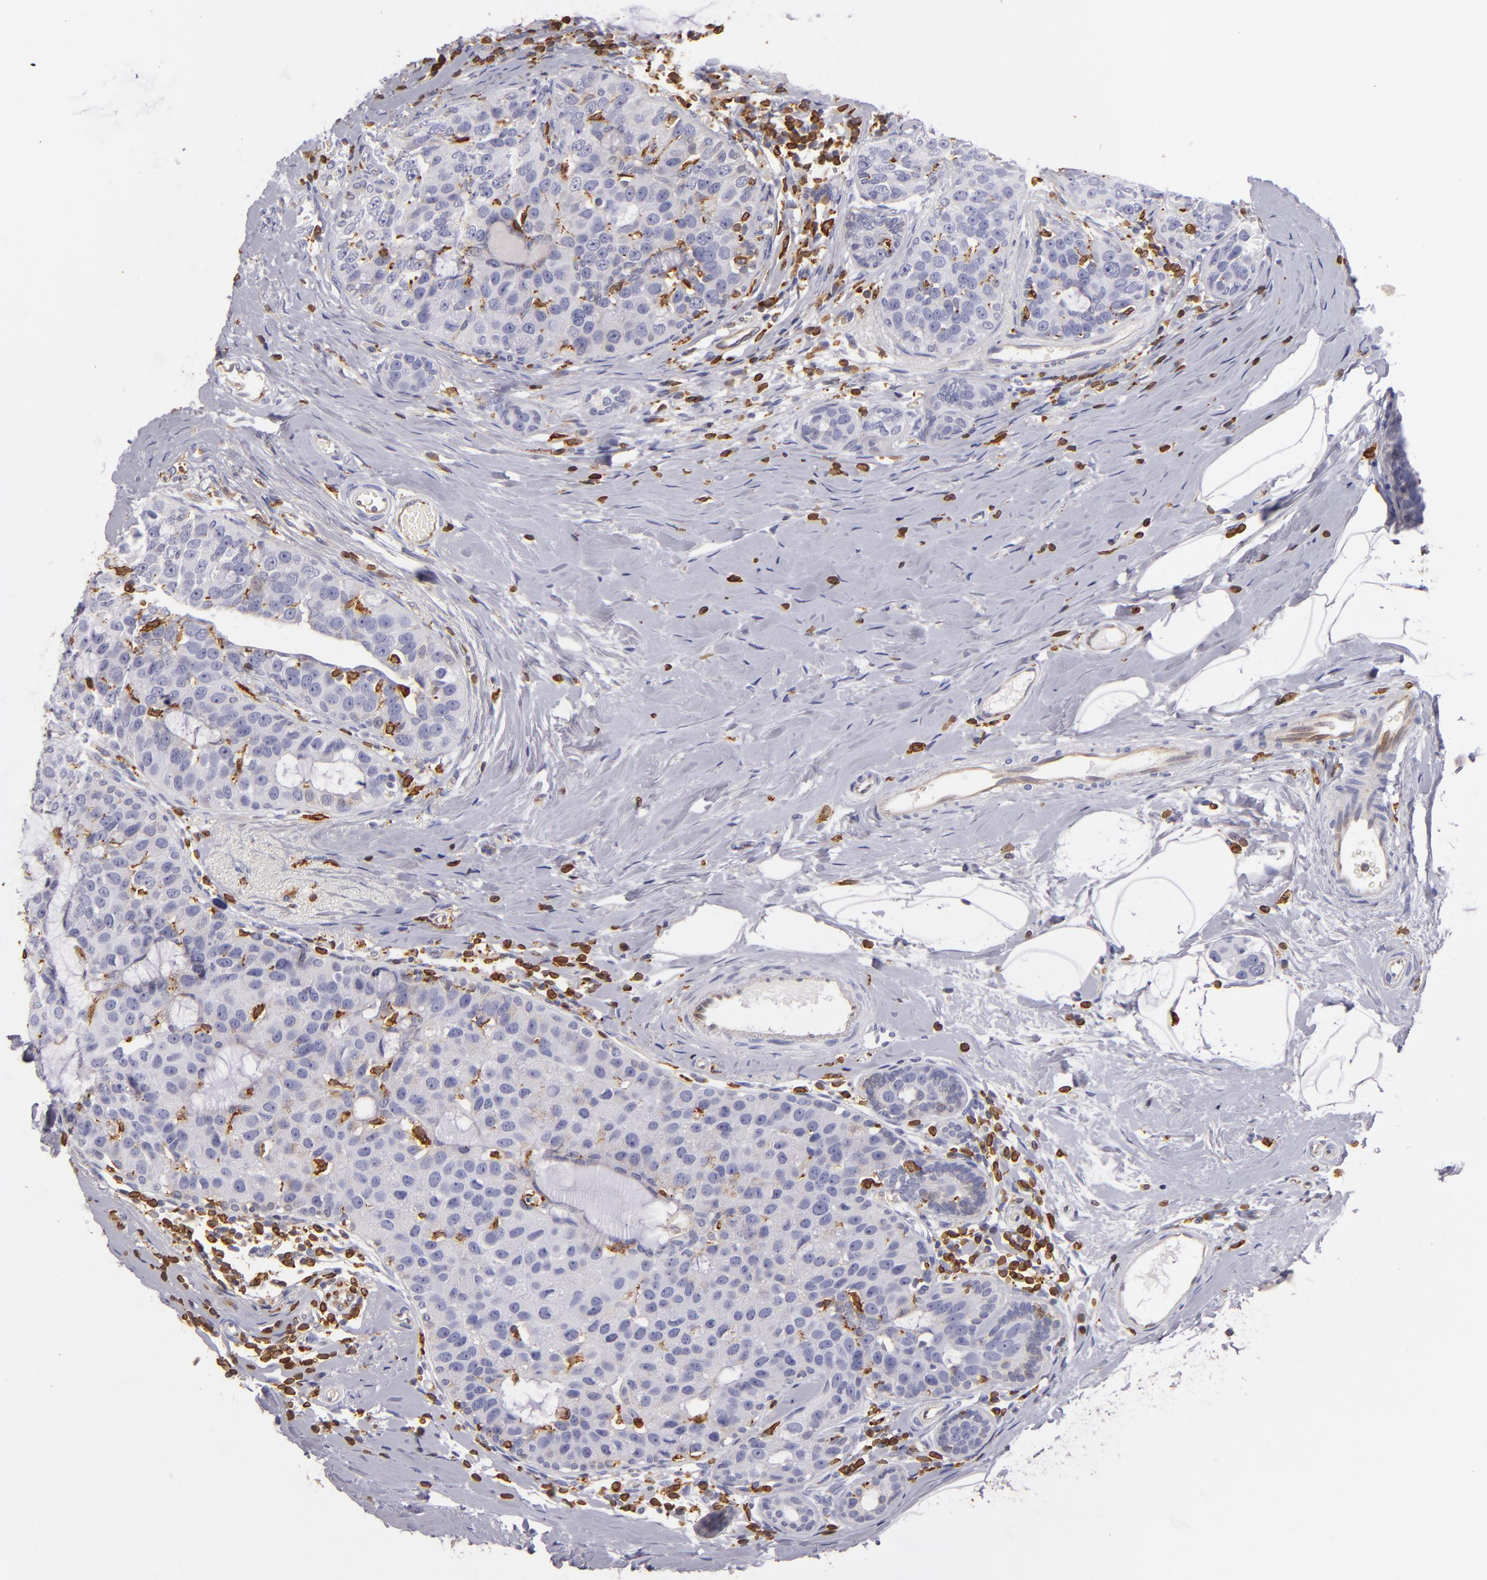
{"staining": {"intensity": "moderate", "quantity": "25%-75%", "location": "cytoplasmic/membranous"}, "tissue": "breast cancer", "cell_type": "Tumor cells", "image_type": "cancer", "snomed": [{"axis": "morphology", "description": "Normal tissue, NOS"}, {"axis": "morphology", "description": "Duct carcinoma"}, {"axis": "topography", "description": "Breast"}], "caption": "There is medium levels of moderate cytoplasmic/membranous expression in tumor cells of breast cancer, as demonstrated by immunohistochemical staining (brown color).", "gene": "CD74", "patient": {"sex": "female", "age": 50}}